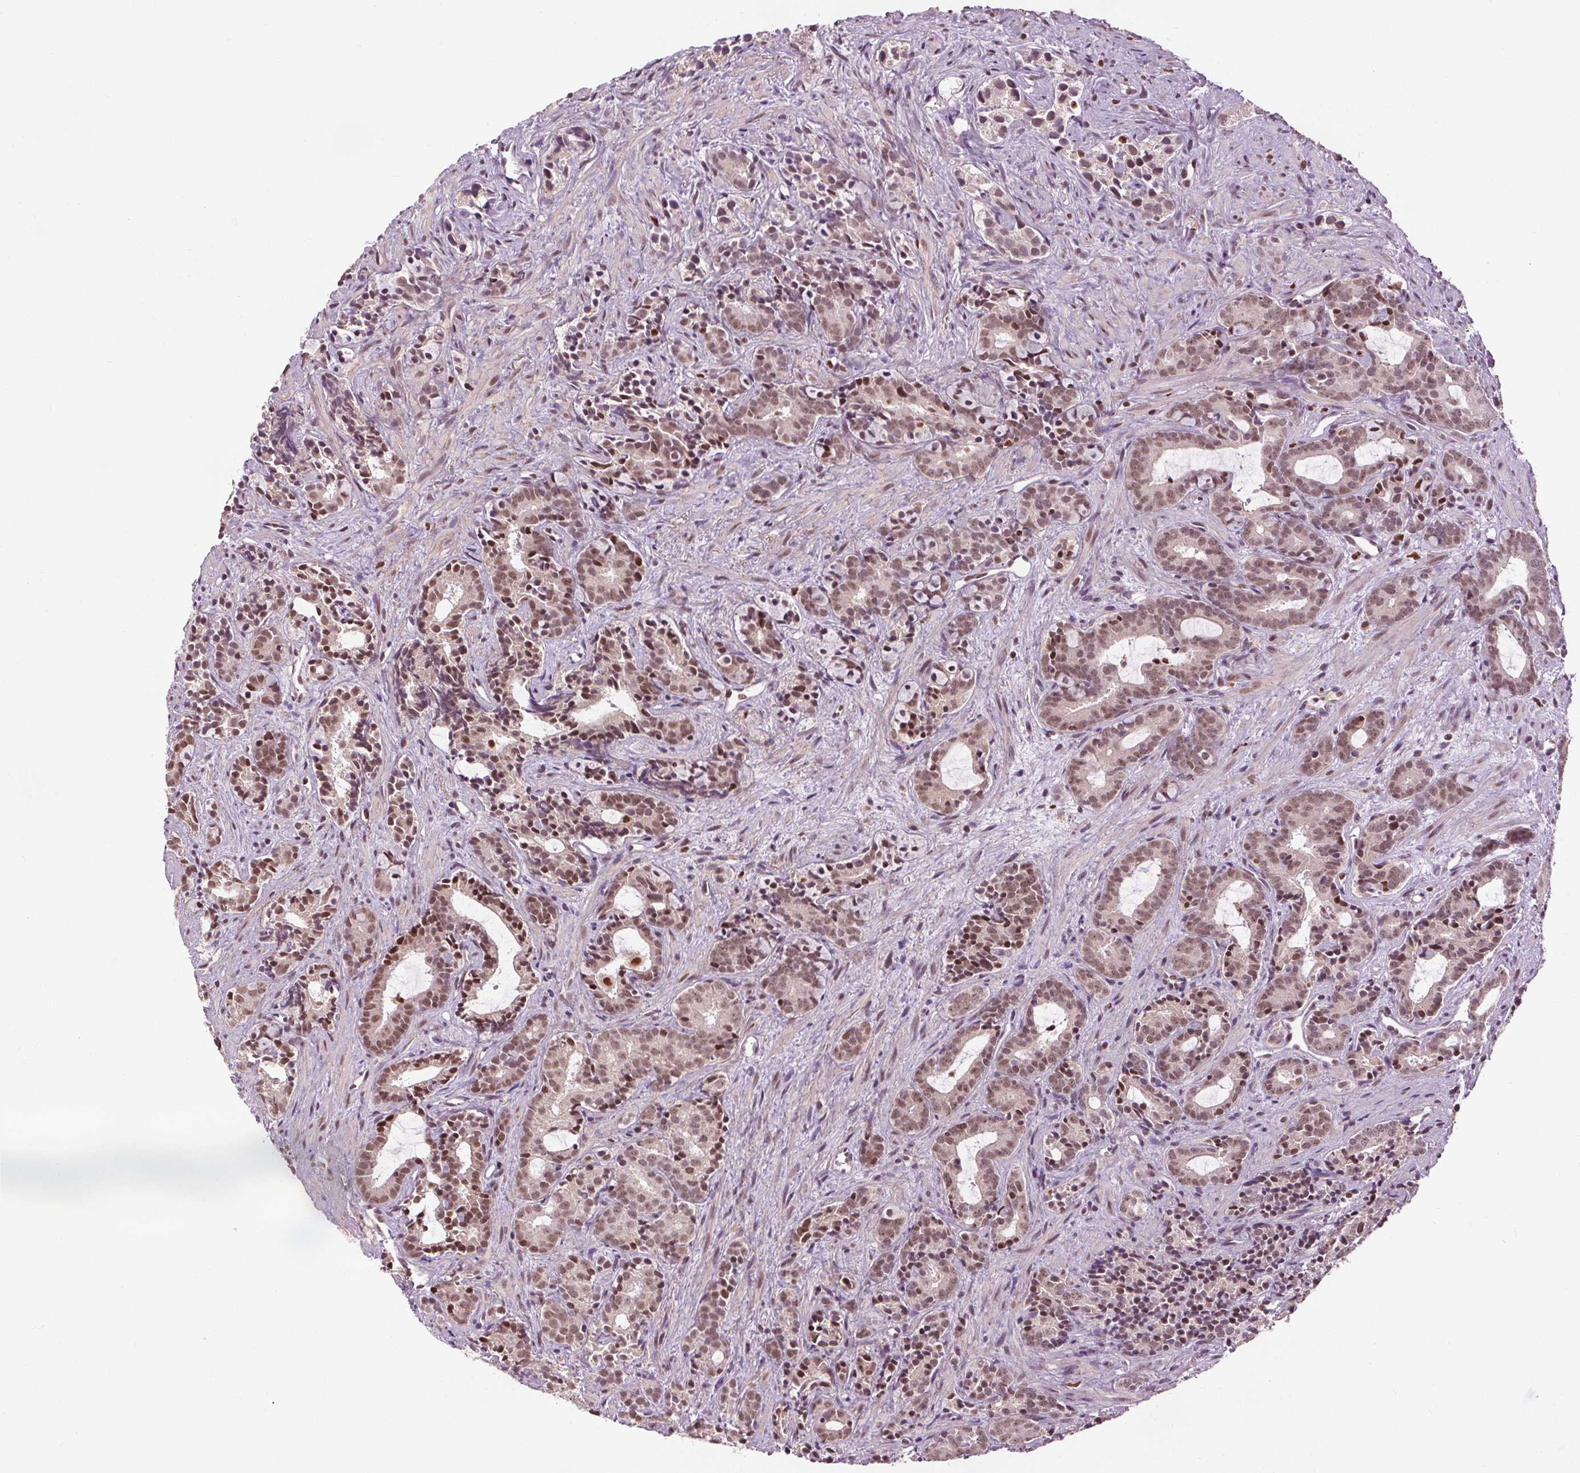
{"staining": {"intensity": "moderate", "quantity": ">75%", "location": "nuclear"}, "tissue": "prostate cancer", "cell_type": "Tumor cells", "image_type": "cancer", "snomed": [{"axis": "morphology", "description": "Adenocarcinoma, High grade"}, {"axis": "topography", "description": "Prostate"}], "caption": "Immunohistochemical staining of prostate cancer demonstrates medium levels of moderate nuclear protein positivity in about >75% of tumor cells.", "gene": "DDX11", "patient": {"sex": "male", "age": 84}}